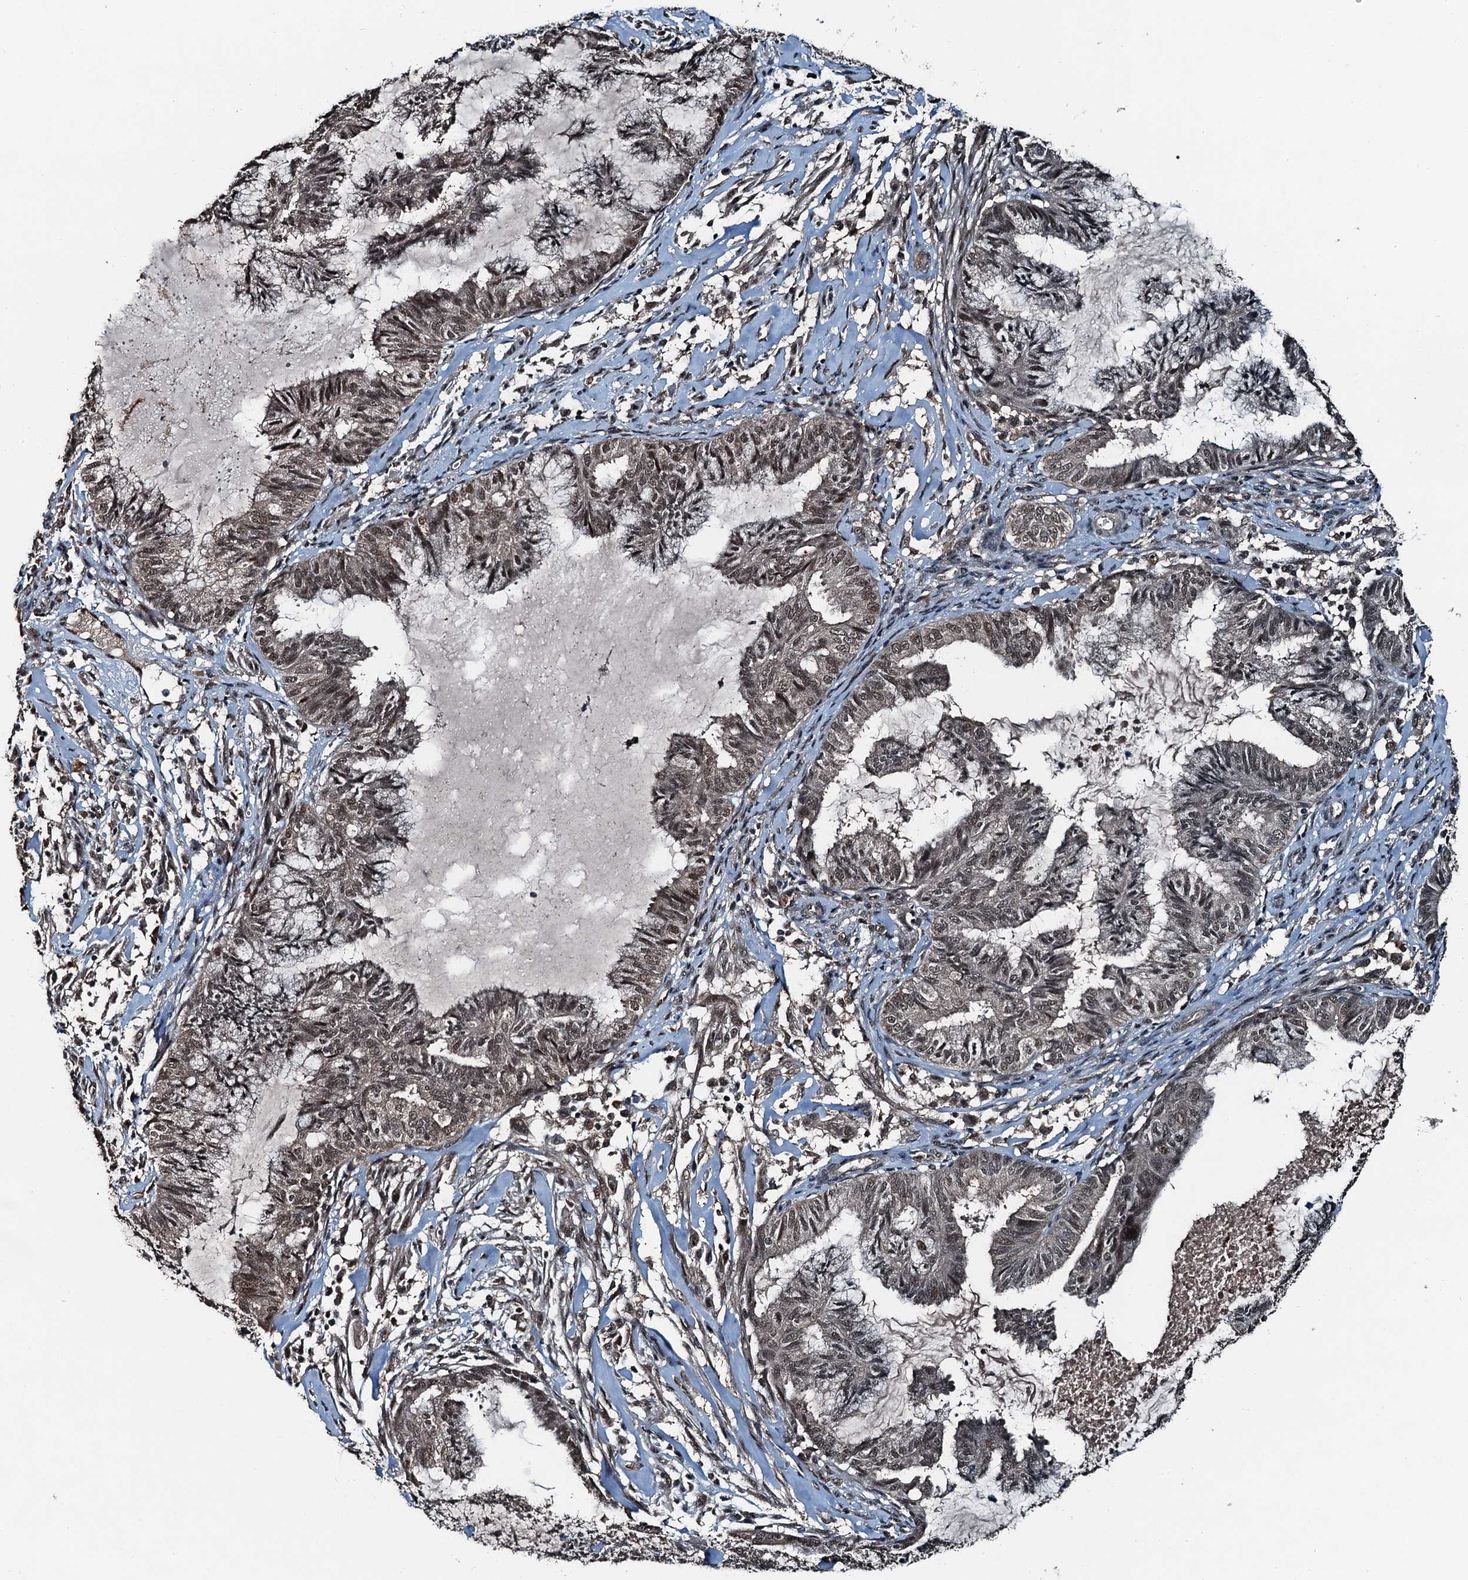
{"staining": {"intensity": "weak", "quantity": ">75%", "location": "nuclear"}, "tissue": "endometrial cancer", "cell_type": "Tumor cells", "image_type": "cancer", "snomed": [{"axis": "morphology", "description": "Adenocarcinoma, NOS"}, {"axis": "topography", "description": "Endometrium"}], "caption": "Protein staining shows weak nuclear staining in approximately >75% of tumor cells in endometrial cancer (adenocarcinoma). (DAB (3,3'-diaminobenzidine) = brown stain, brightfield microscopy at high magnification).", "gene": "UBXN6", "patient": {"sex": "female", "age": 86}}